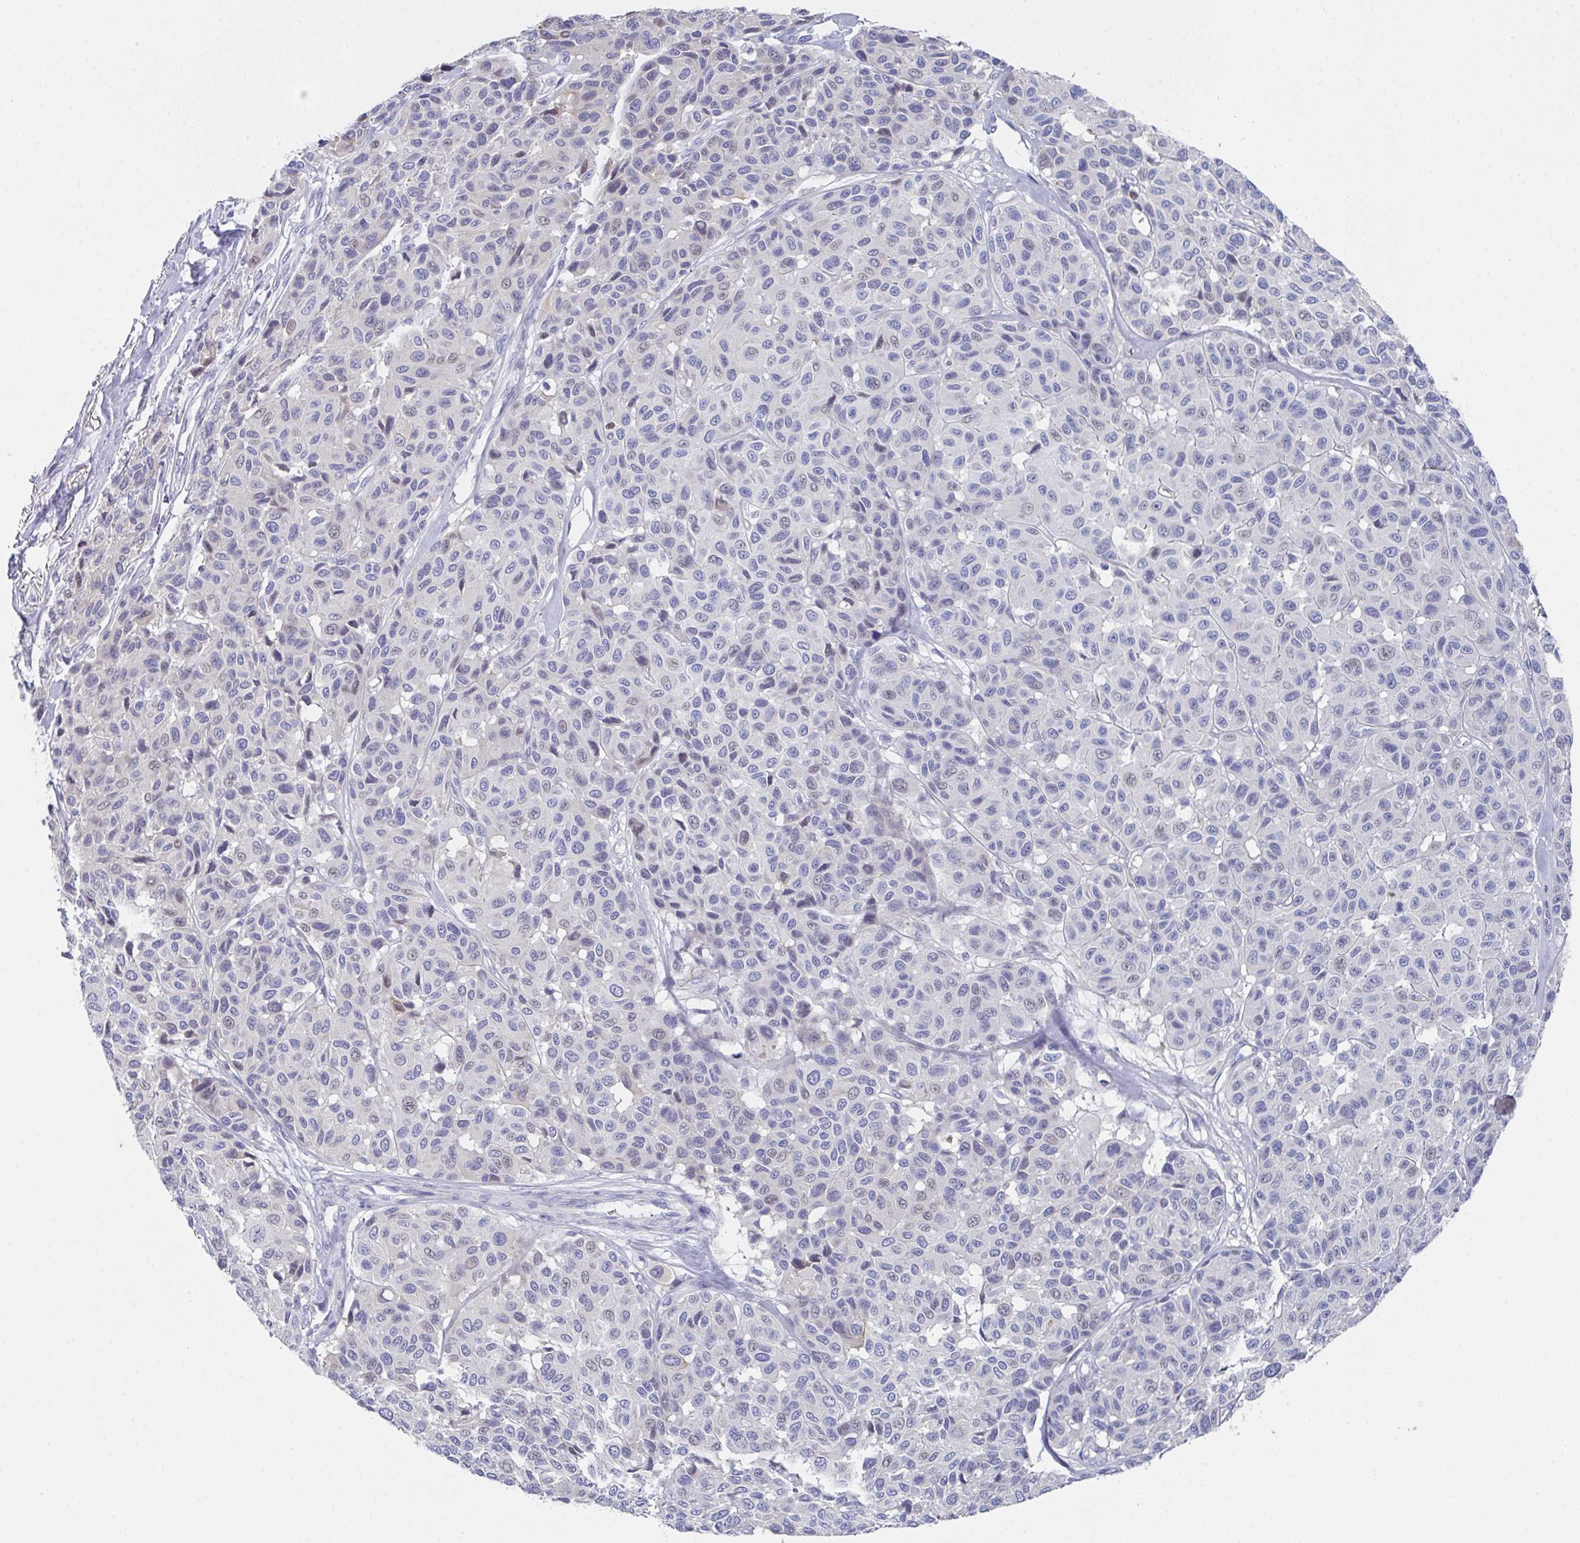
{"staining": {"intensity": "negative", "quantity": "none", "location": "none"}, "tissue": "melanoma", "cell_type": "Tumor cells", "image_type": "cancer", "snomed": [{"axis": "morphology", "description": "Malignant melanoma, NOS"}, {"axis": "topography", "description": "Skin"}], "caption": "This is an IHC image of human malignant melanoma. There is no positivity in tumor cells.", "gene": "FBXO47", "patient": {"sex": "female", "age": 66}}